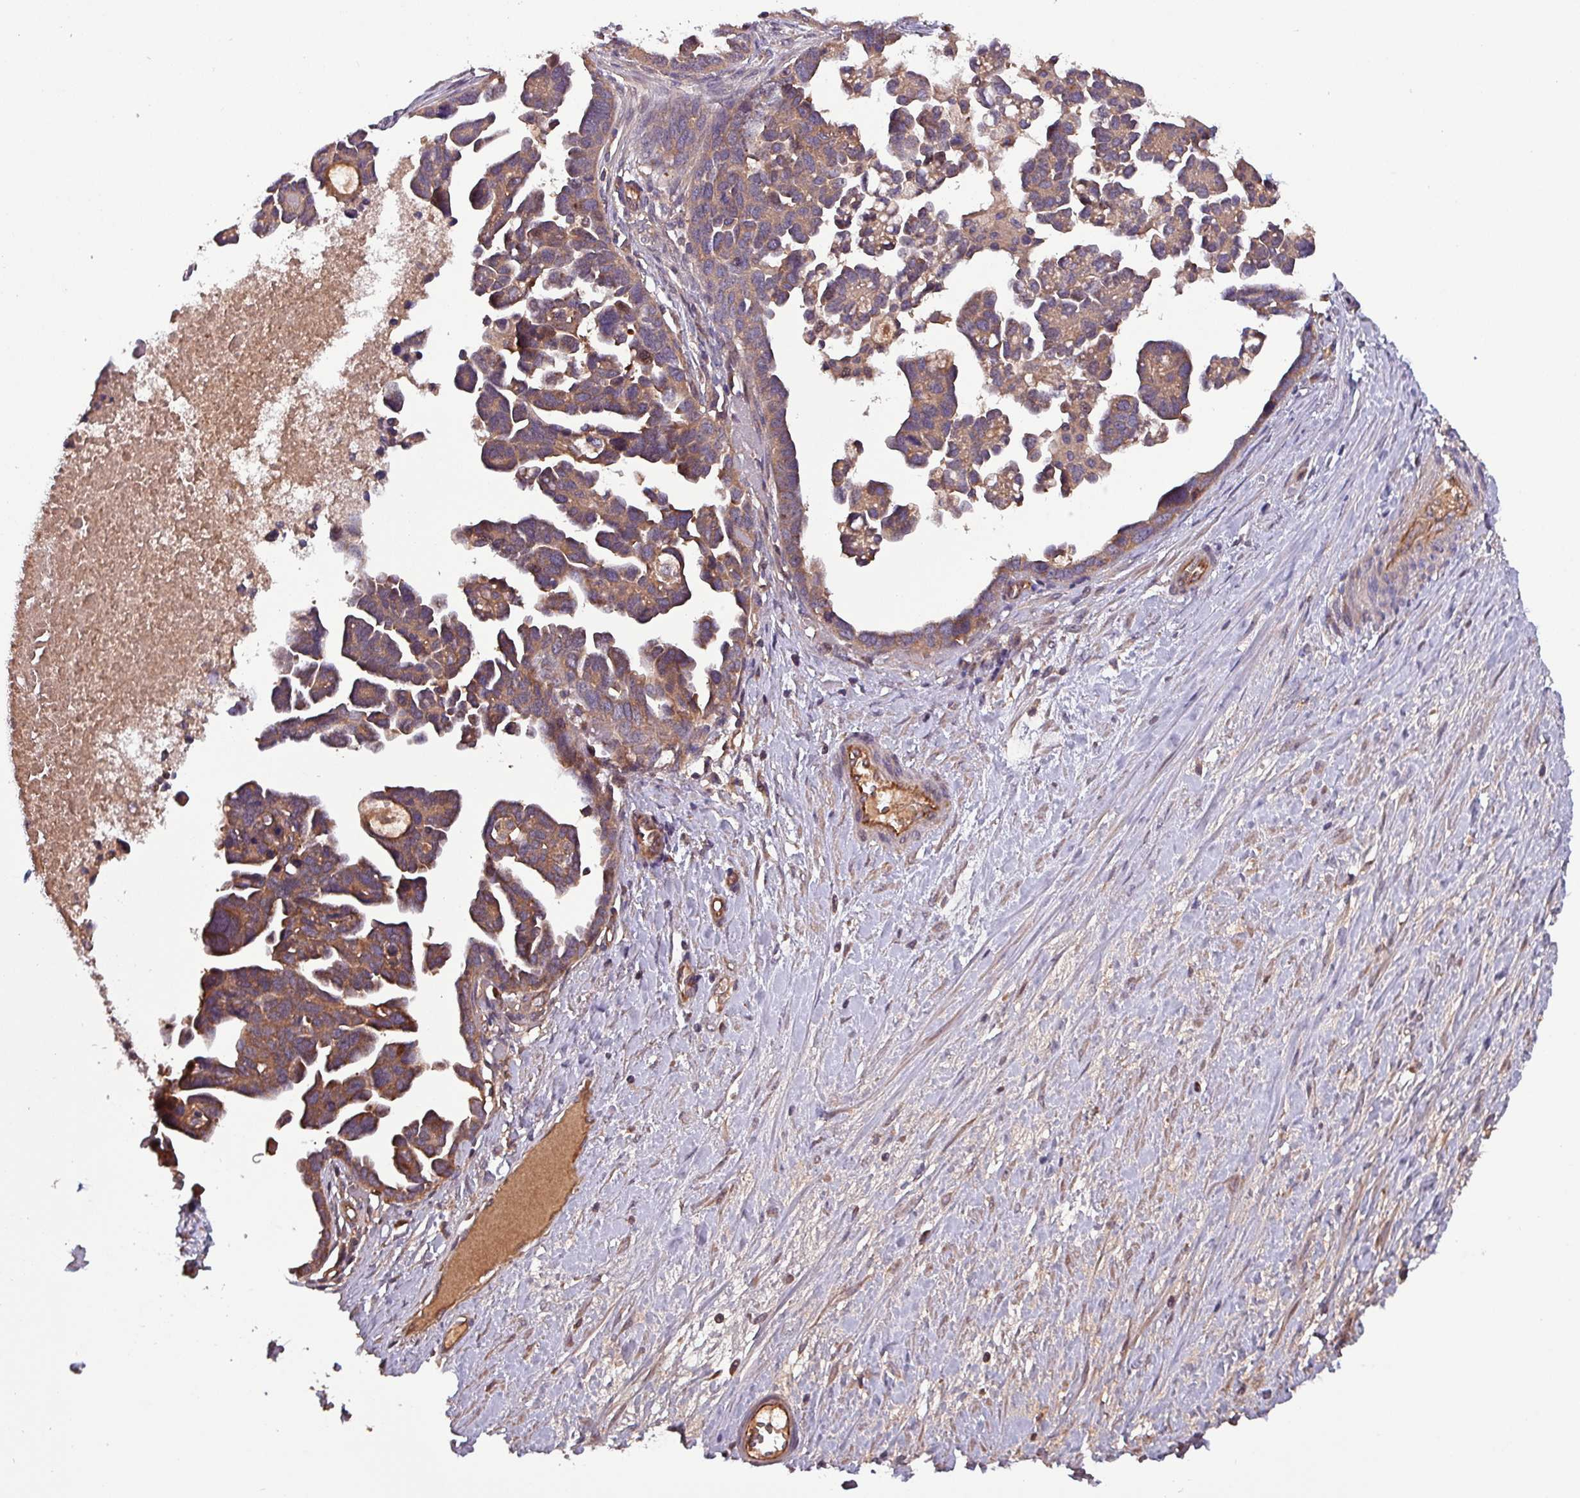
{"staining": {"intensity": "moderate", "quantity": ">75%", "location": "cytoplasmic/membranous"}, "tissue": "ovarian cancer", "cell_type": "Tumor cells", "image_type": "cancer", "snomed": [{"axis": "morphology", "description": "Cystadenocarcinoma, serous, NOS"}, {"axis": "topography", "description": "Ovary"}], "caption": "Immunohistochemical staining of ovarian cancer (serous cystadenocarcinoma) displays medium levels of moderate cytoplasmic/membranous positivity in about >75% of tumor cells.", "gene": "PAFAH1B2", "patient": {"sex": "female", "age": 54}}